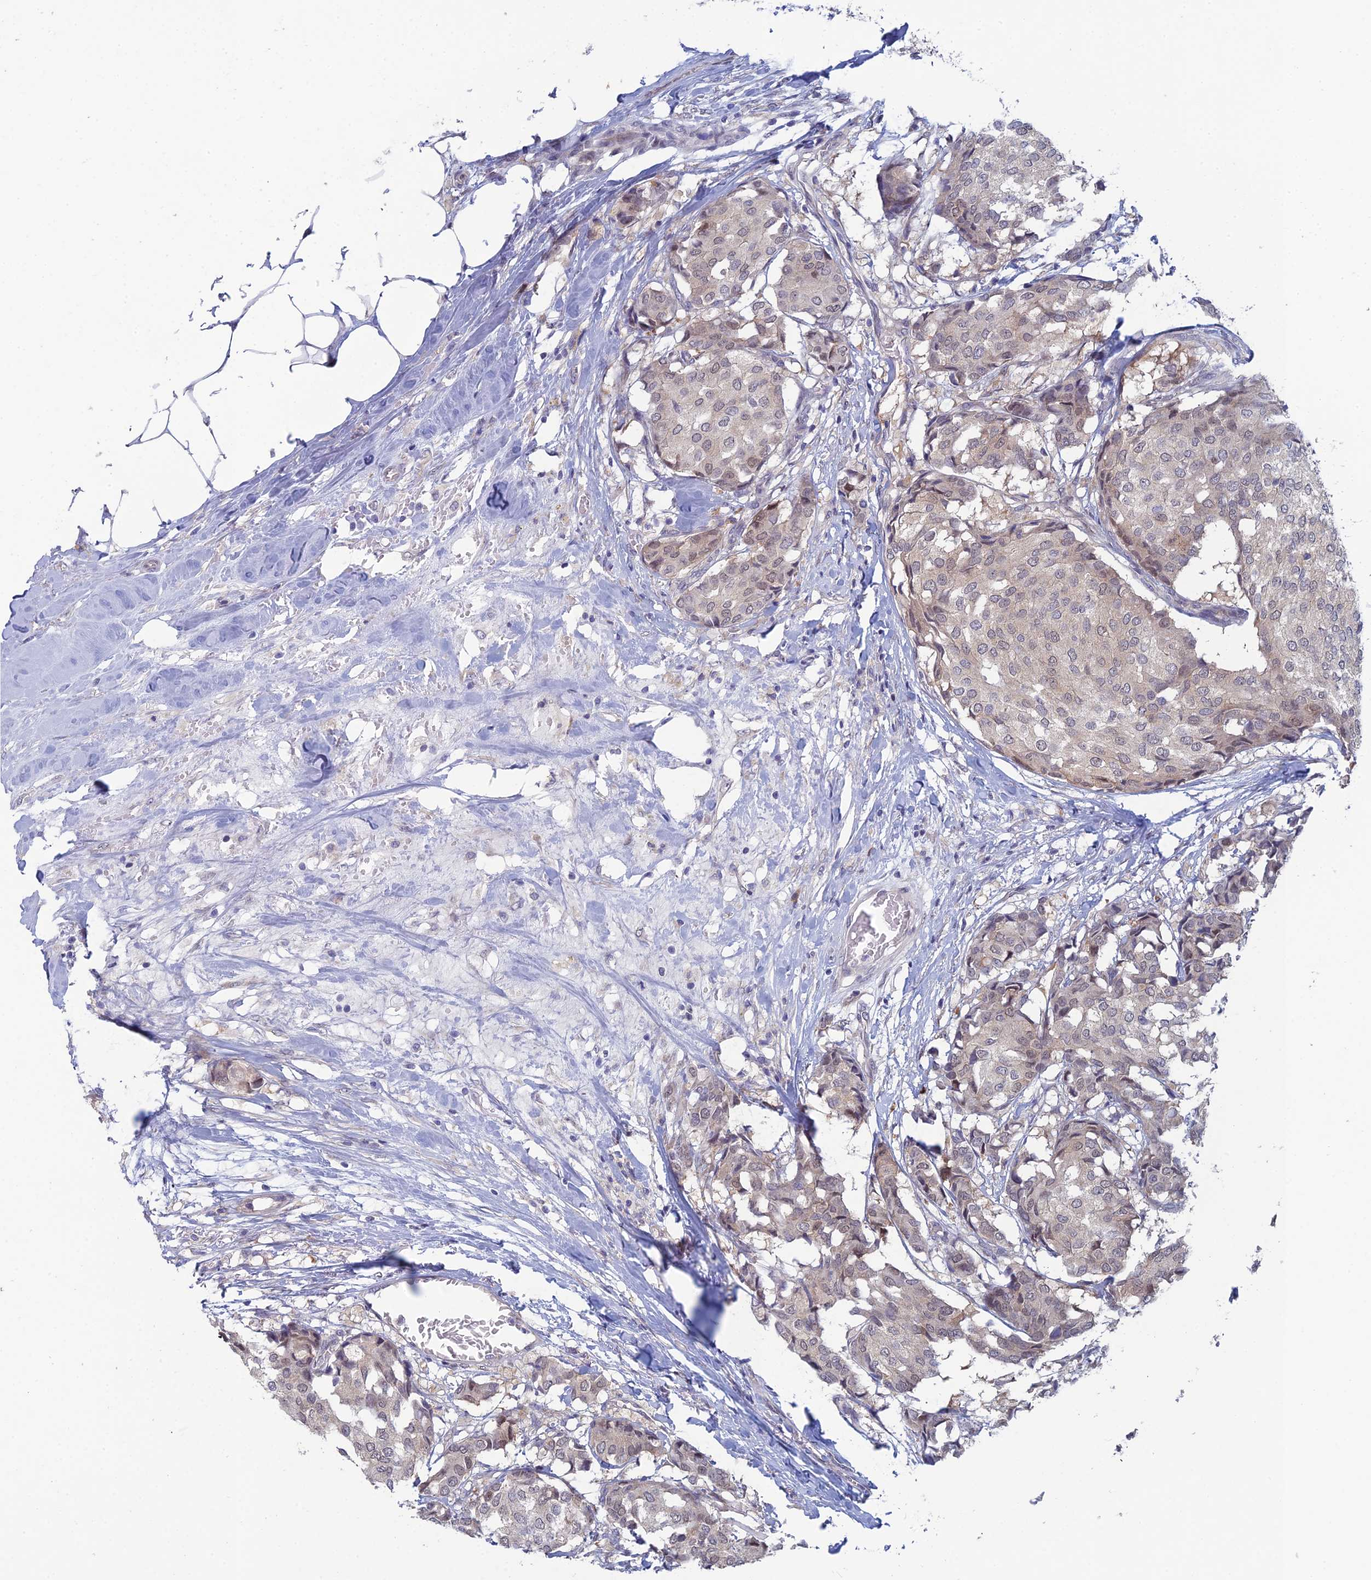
{"staining": {"intensity": "negative", "quantity": "none", "location": "none"}, "tissue": "breast cancer", "cell_type": "Tumor cells", "image_type": "cancer", "snomed": [{"axis": "morphology", "description": "Duct carcinoma"}, {"axis": "topography", "description": "Breast"}], "caption": "Immunohistochemistry of invasive ductal carcinoma (breast) shows no positivity in tumor cells. (DAB (3,3'-diaminobenzidine) IHC visualized using brightfield microscopy, high magnification).", "gene": "SRA1", "patient": {"sex": "female", "age": 75}}